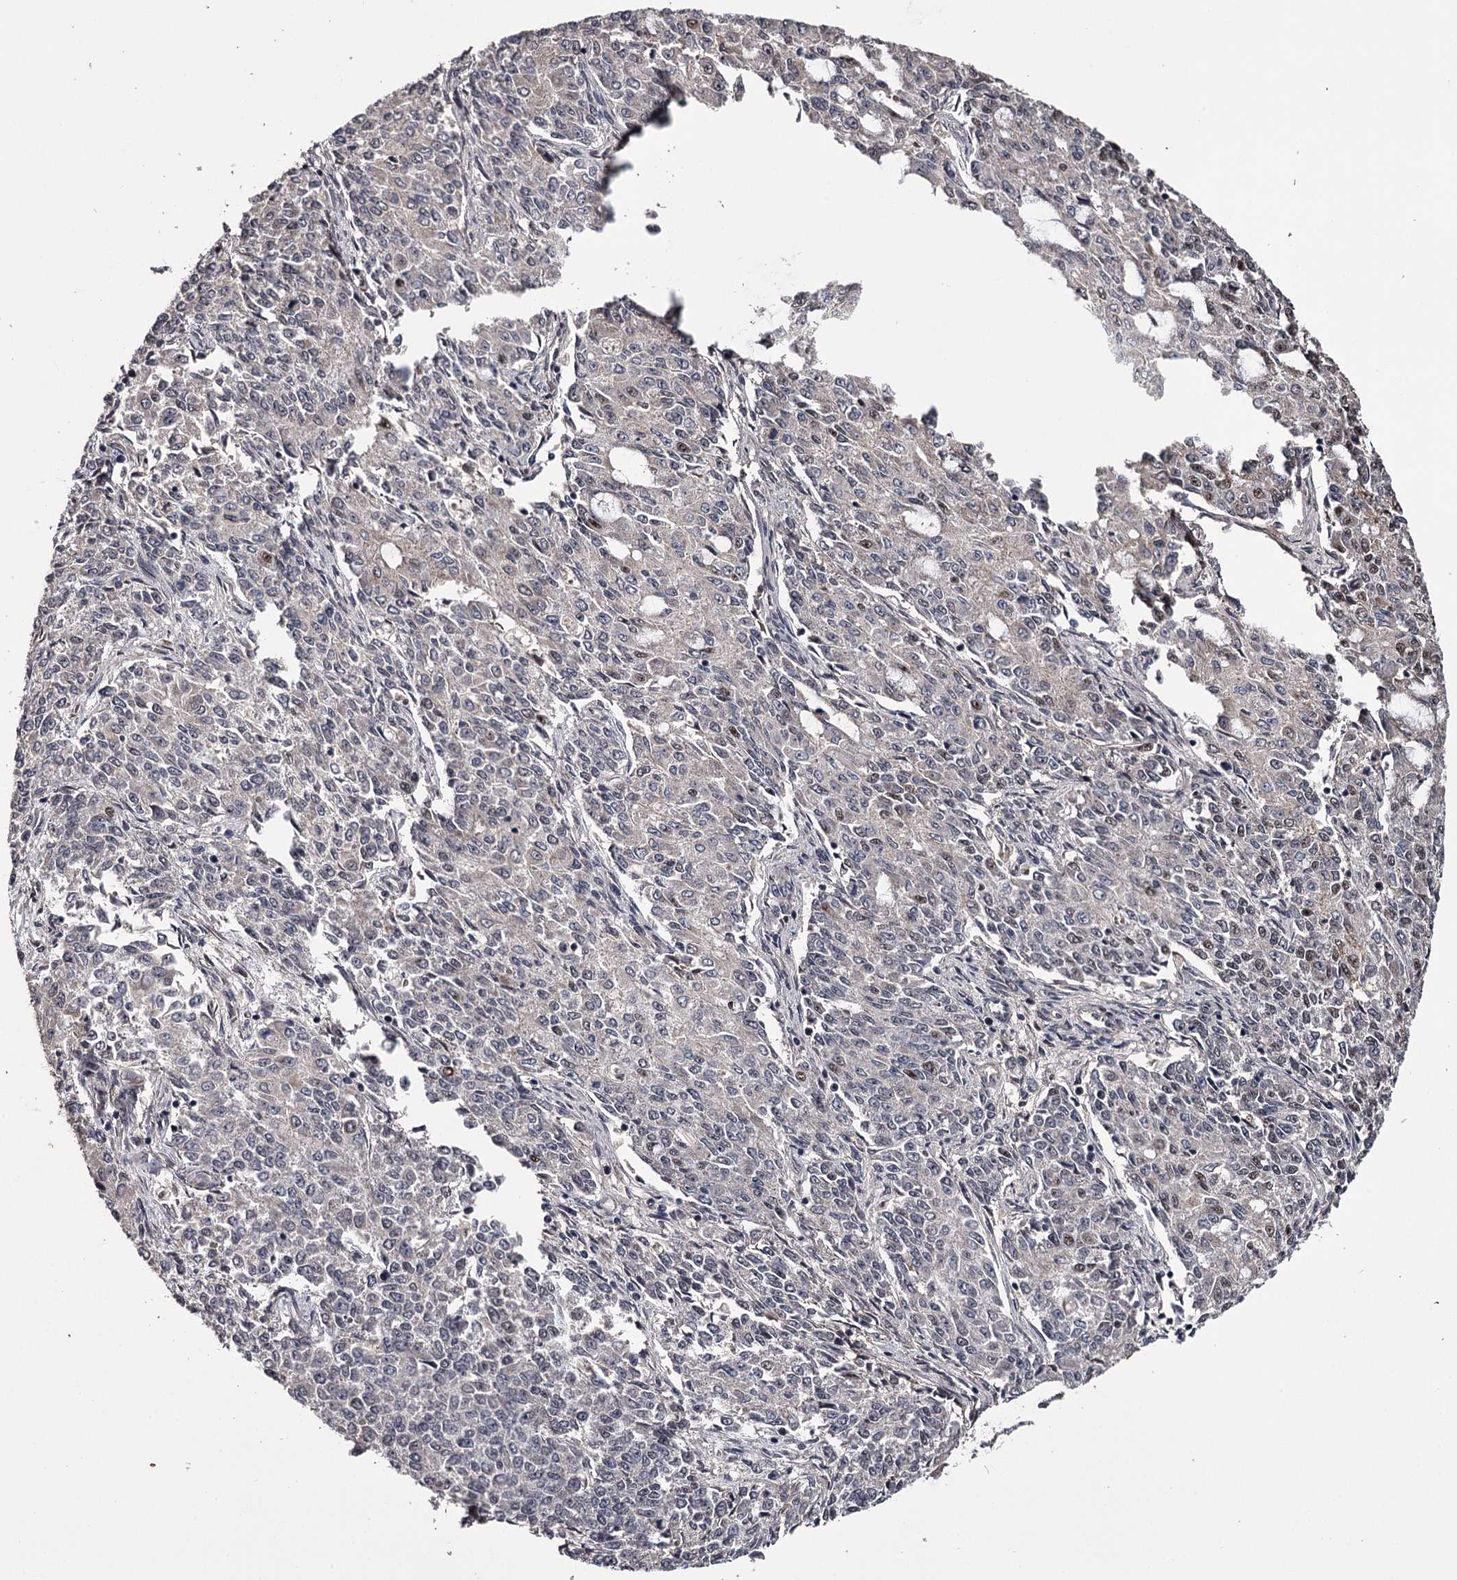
{"staining": {"intensity": "weak", "quantity": "25%-75%", "location": "nuclear"}, "tissue": "endometrial cancer", "cell_type": "Tumor cells", "image_type": "cancer", "snomed": [{"axis": "morphology", "description": "Adenocarcinoma, NOS"}, {"axis": "topography", "description": "Endometrium"}], "caption": "Endometrial cancer stained with DAB (3,3'-diaminobenzidine) immunohistochemistry (IHC) shows low levels of weak nuclear staining in about 25%-75% of tumor cells.", "gene": "RNF44", "patient": {"sex": "female", "age": 50}}